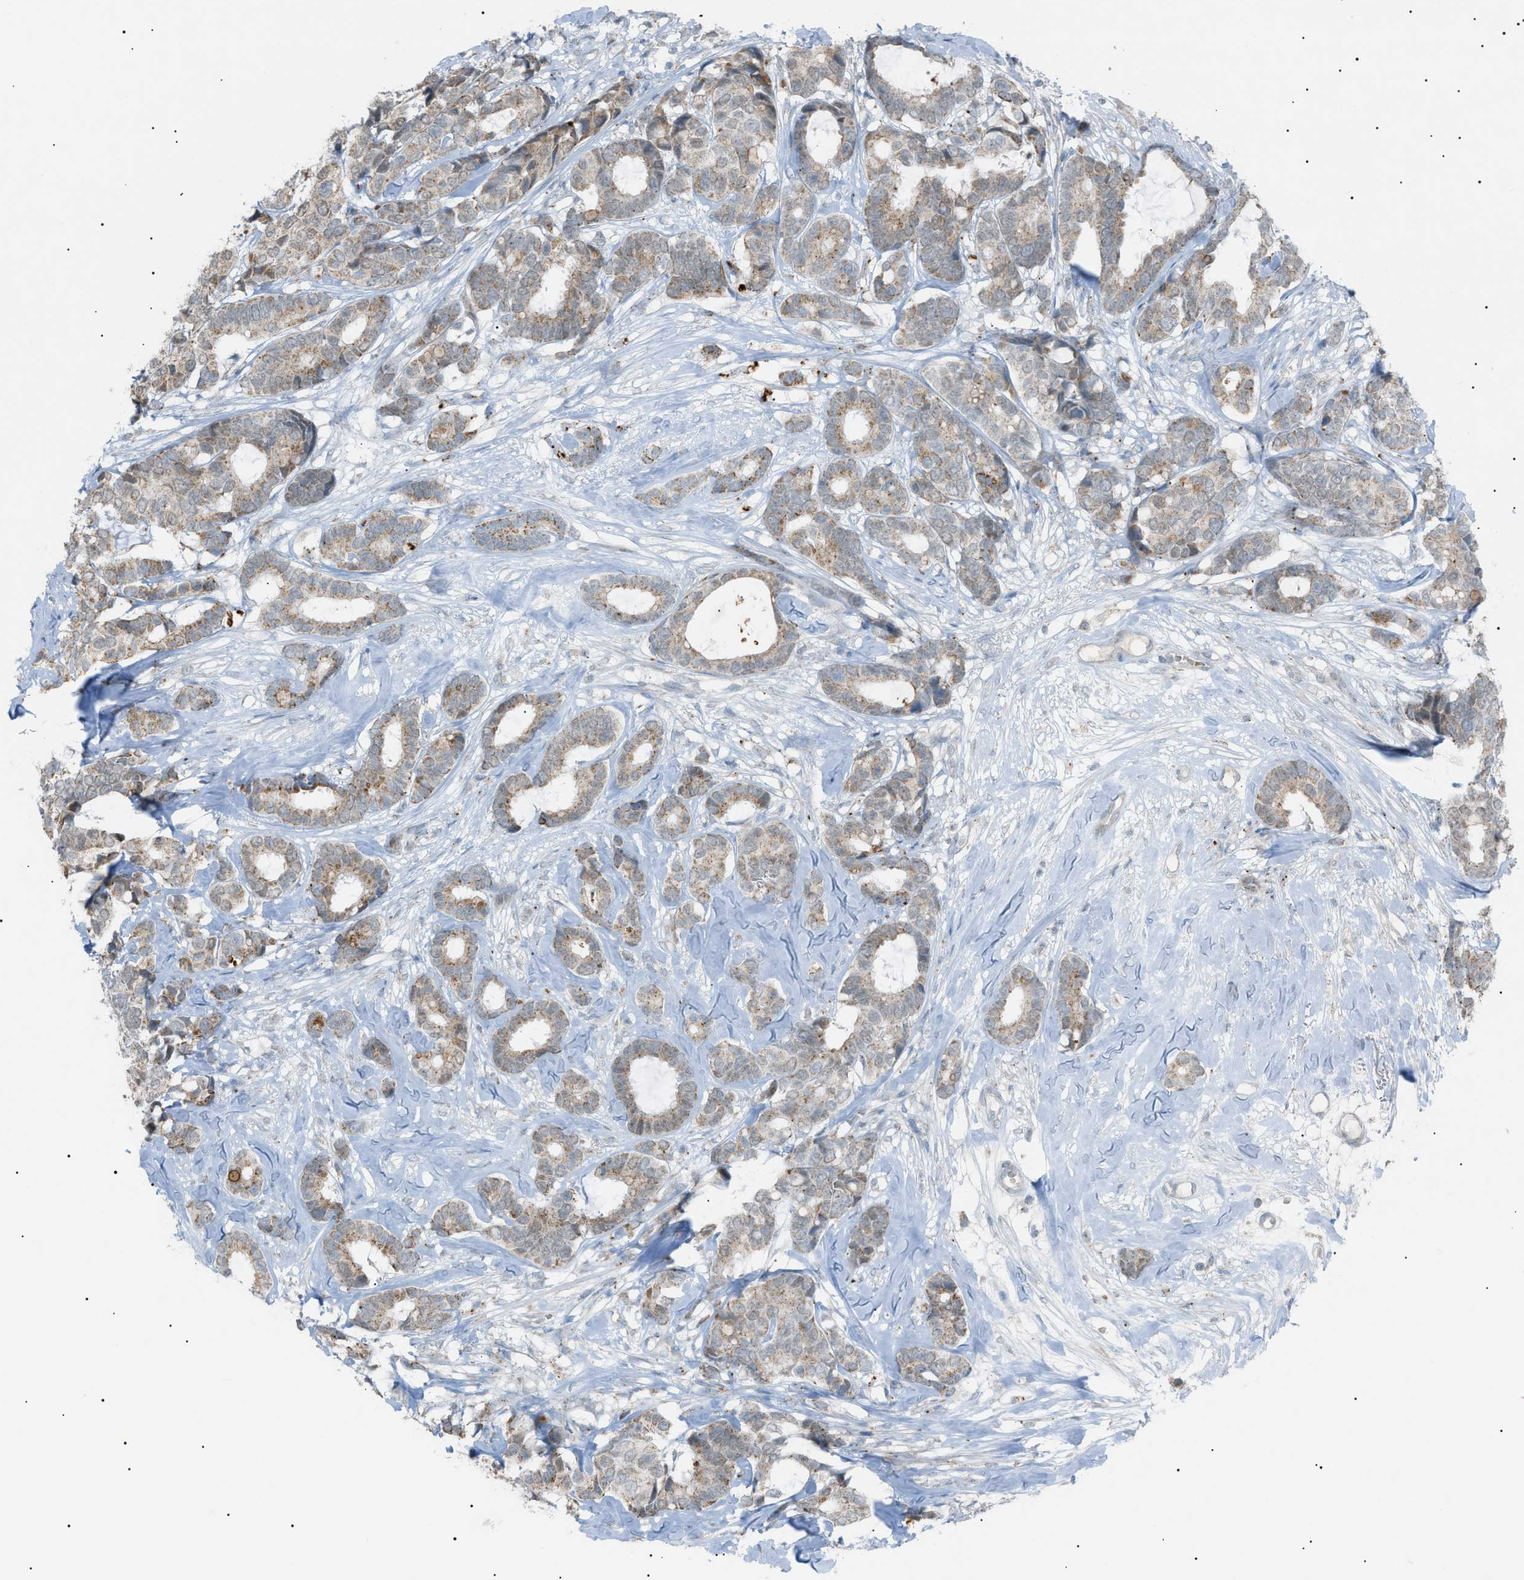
{"staining": {"intensity": "weak", "quantity": ">75%", "location": "cytoplasmic/membranous"}, "tissue": "breast cancer", "cell_type": "Tumor cells", "image_type": "cancer", "snomed": [{"axis": "morphology", "description": "Duct carcinoma"}, {"axis": "topography", "description": "Breast"}], "caption": "Protein analysis of intraductal carcinoma (breast) tissue reveals weak cytoplasmic/membranous expression in approximately >75% of tumor cells. Nuclei are stained in blue.", "gene": "ZNF516", "patient": {"sex": "female", "age": 87}}